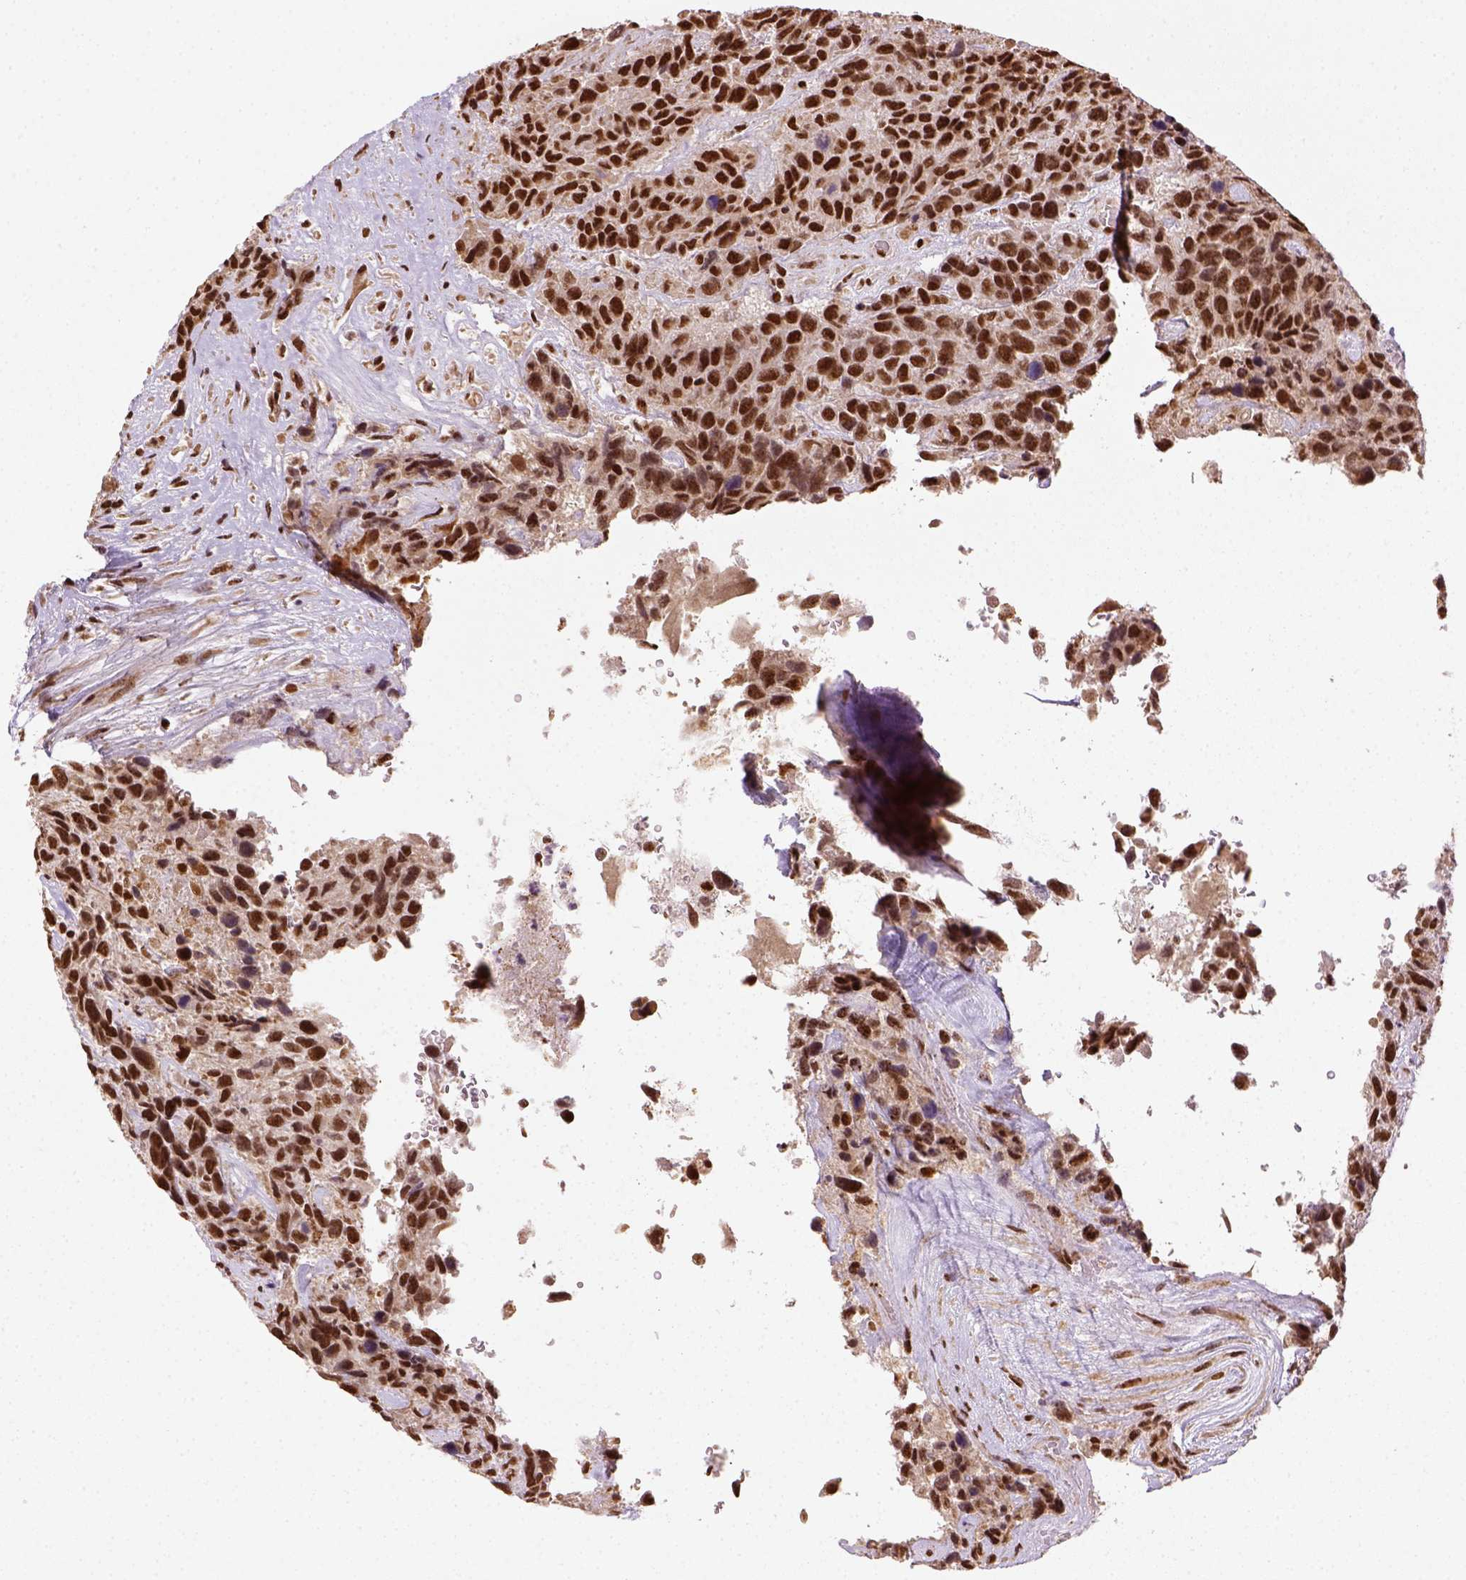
{"staining": {"intensity": "strong", "quantity": ">75%", "location": "nuclear"}, "tissue": "urothelial cancer", "cell_type": "Tumor cells", "image_type": "cancer", "snomed": [{"axis": "morphology", "description": "Urothelial carcinoma, High grade"}, {"axis": "topography", "description": "Urinary bladder"}], "caption": "Tumor cells show high levels of strong nuclear positivity in approximately >75% of cells in human high-grade urothelial carcinoma. Immunohistochemistry stains the protein in brown and the nuclei are stained blue.", "gene": "CCAR1", "patient": {"sex": "female", "age": 70}}